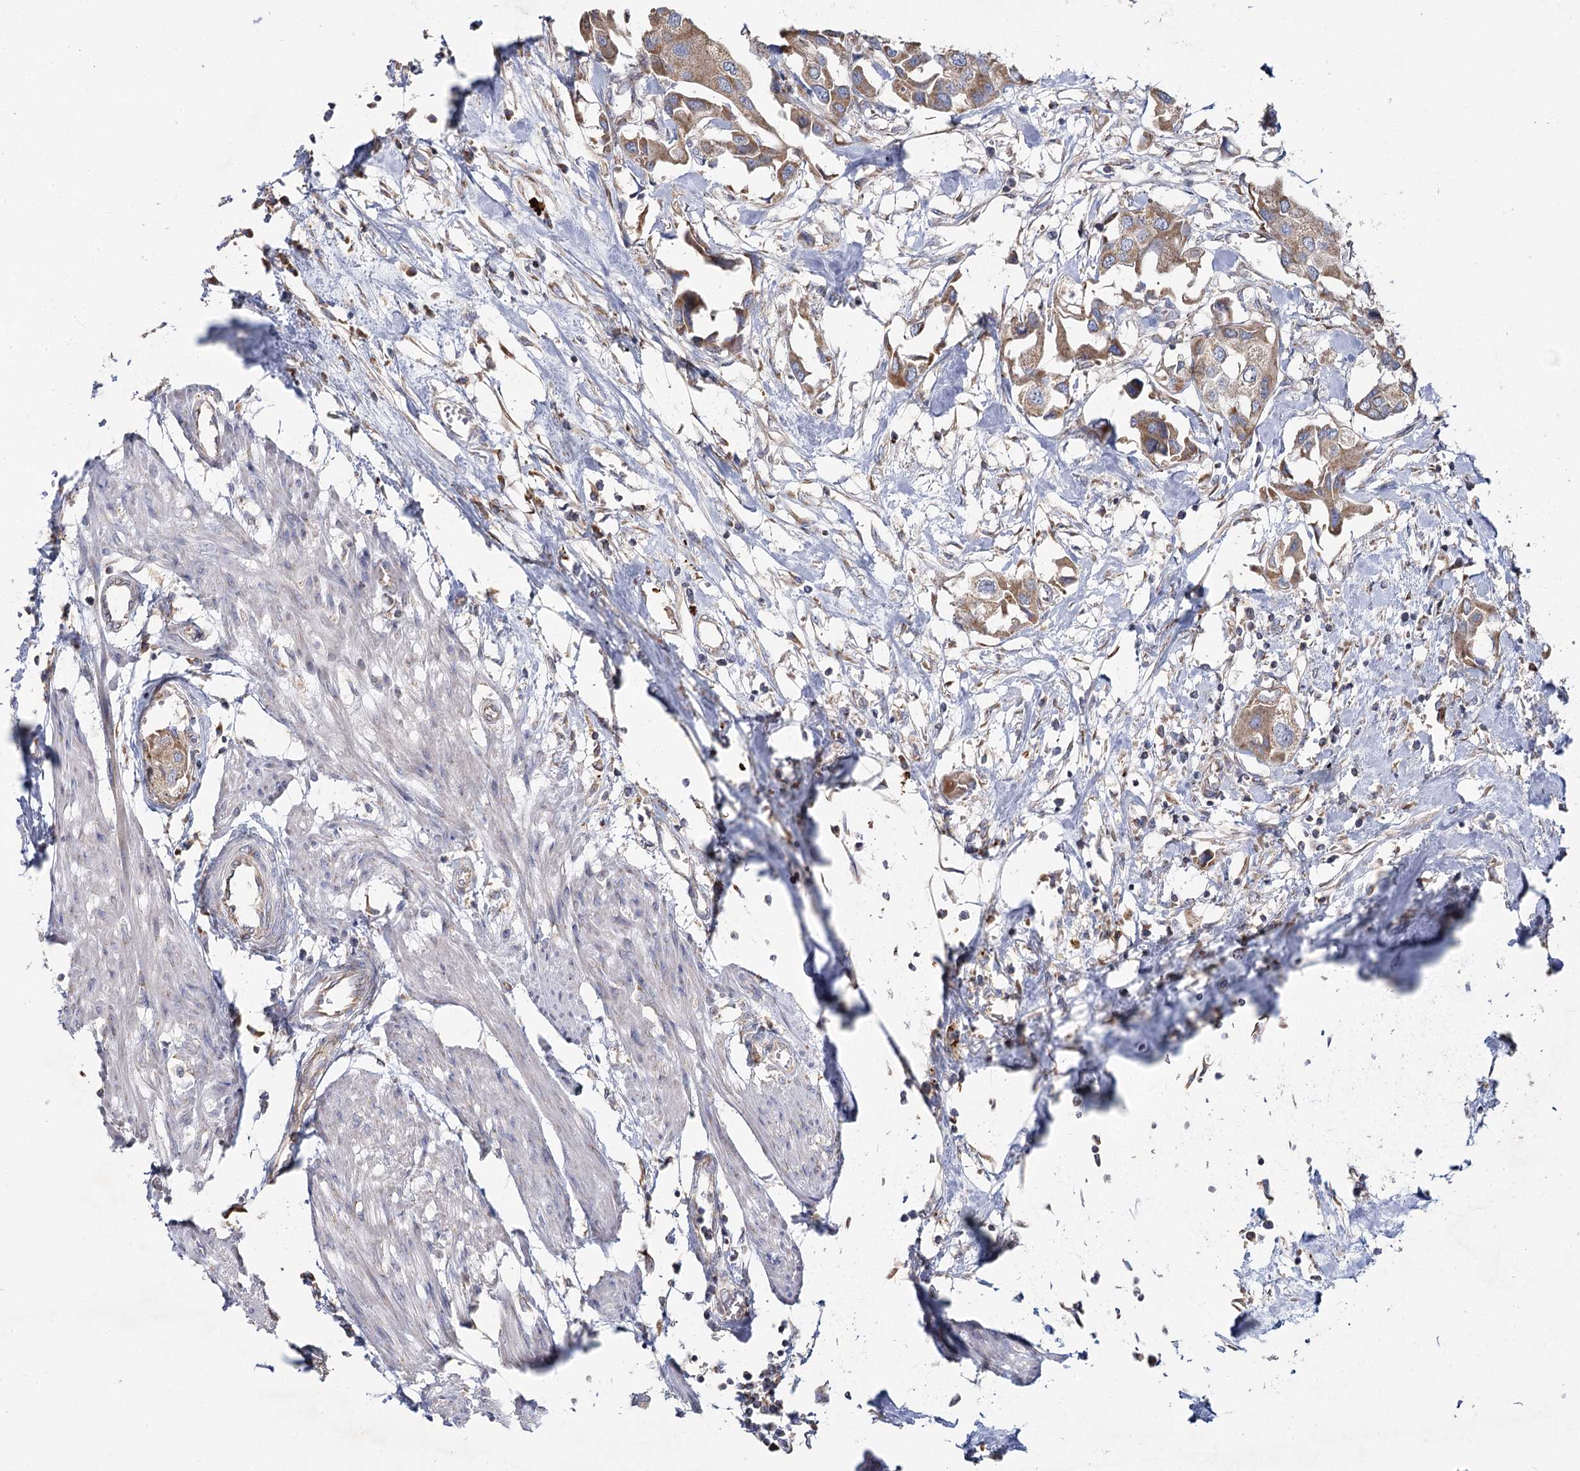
{"staining": {"intensity": "moderate", "quantity": "25%-75%", "location": "cytoplasmic/membranous"}, "tissue": "urothelial cancer", "cell_type": "Tumor cells", "image_type": "cancer", "snomed": [{"axis": "morphology", "description": "Urothelial carcinoma, High grade"}, {"axis": "topography", "description": "Urinary bladder"}], "caption": "The immunohistochemical stain labels moderate cytoplasmic/membranous positivity in tumor cells of urothelial cancer tissue.", "gene": "ACOX2", "patient": {"sex": "male", "age": 64}}